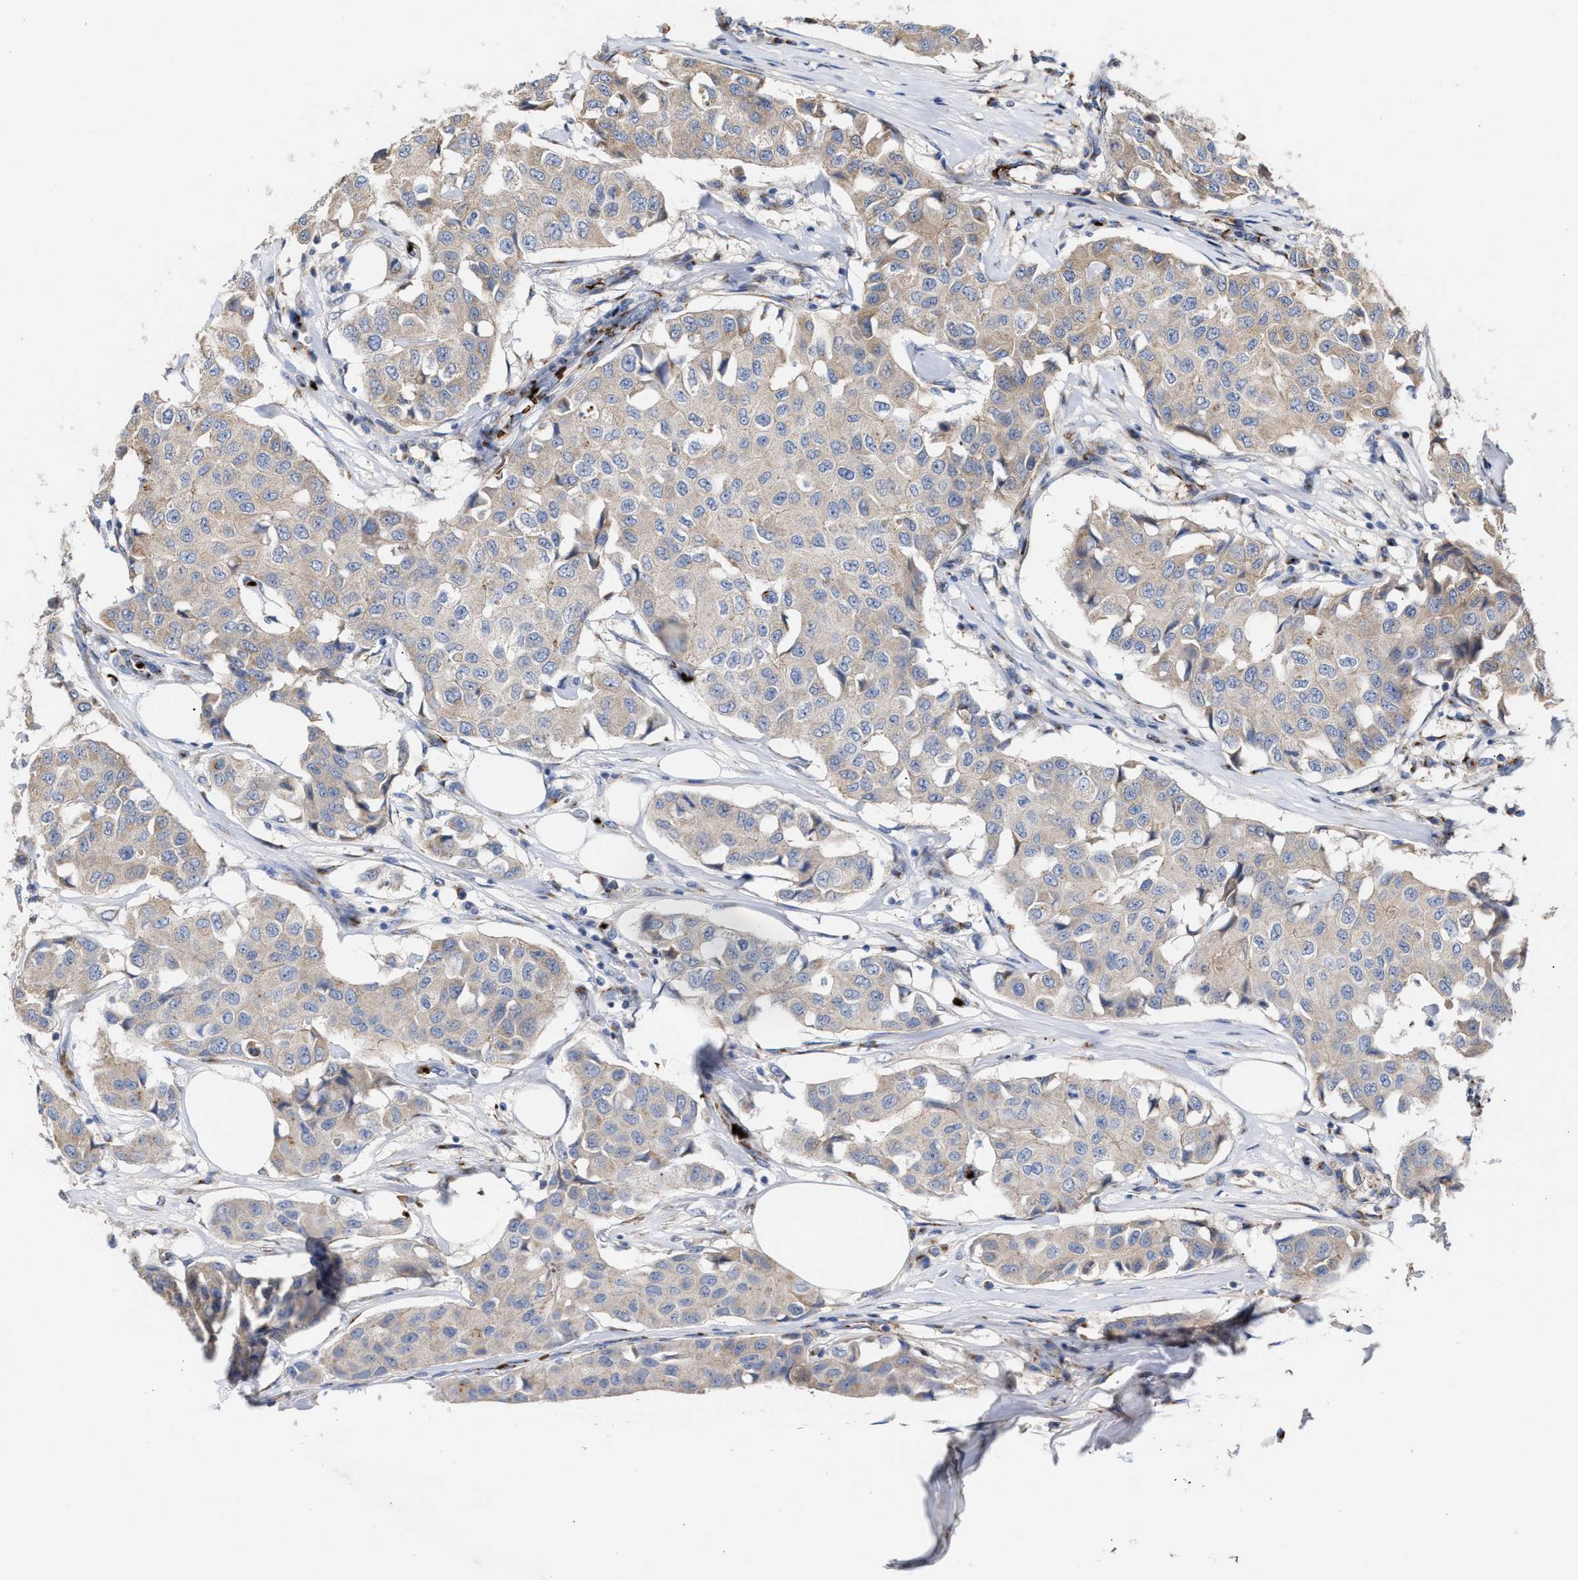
{"staining": {"intensity": "weak", "quantity": ">75%", "location": "cytoplasmic/membranous"}, "tissue": "breast cancer", "cell_type": "Tumor cells", "image_type": "cancer", "snomed": [{"axis": "morphology", "description": "Duct carcinoma"}, {"axis": "topography", "description": "Breast"}], "caption": "A brown stain shows weak cytoplasmic/membranous expression of a protein in human breast cancer tumor cells.", "gene": "CCL2", "patient": {"sex": "female", "age": 80}}